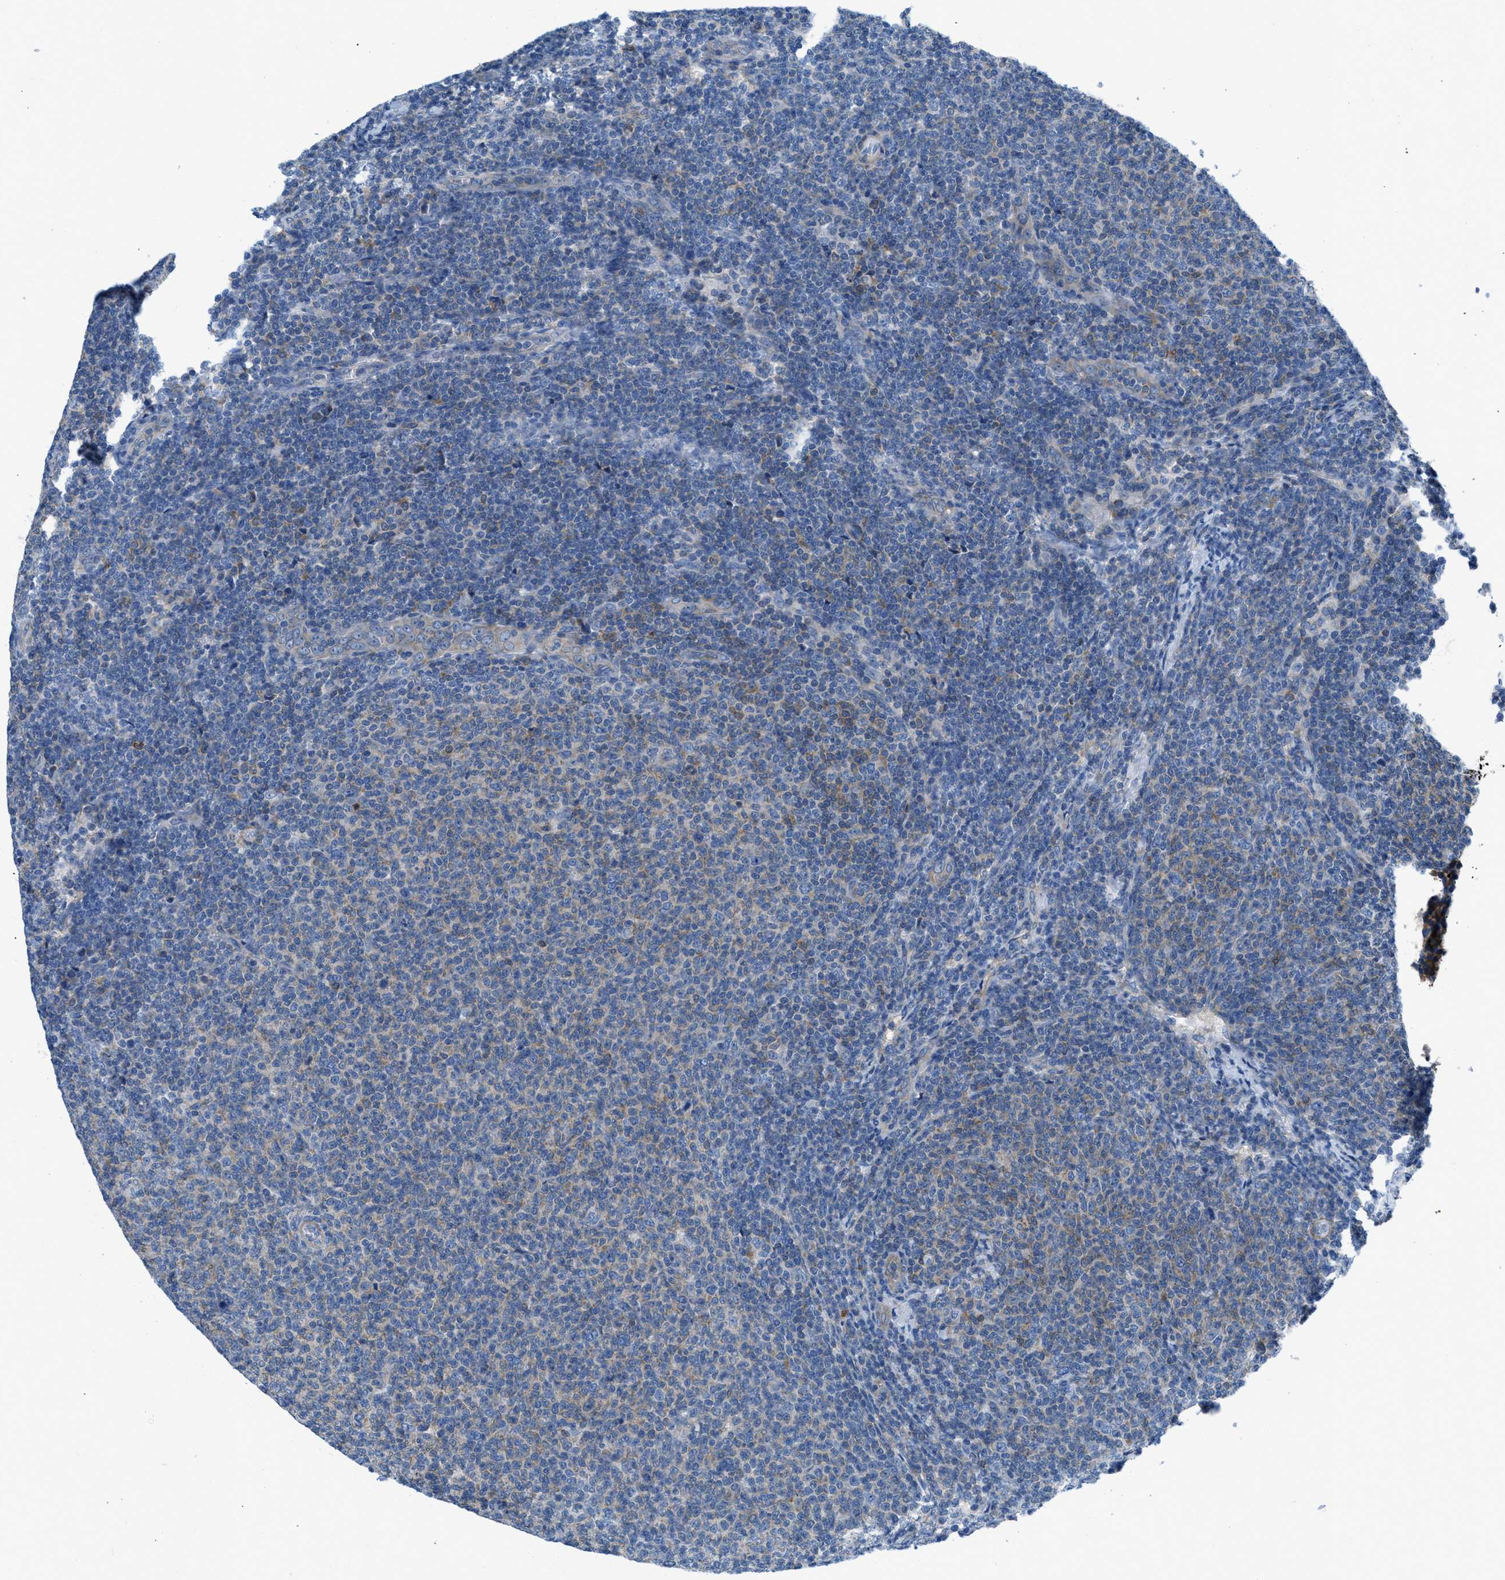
{"staining": {"intensity": "weak", "quantity": "<25%", "location": "cytoplasmic/membranous"}, "tissue": "lymphoma", "cell_type": "Tumor cells", "image_type": "cancer", "snomed": [{"axis": "morphology", "description": "Malignant lymphoma, non-Hodgkin's type, Low grade"}, {"axis": "topography", "description": "Lymph node"}], "caption": "The photomicrograph demonstrates no staining of tumor cells in lymphoma. Nuclei are stained in blue.", "gene": "MAPRE2", "patient": {"sex": "male", "age": 66}}